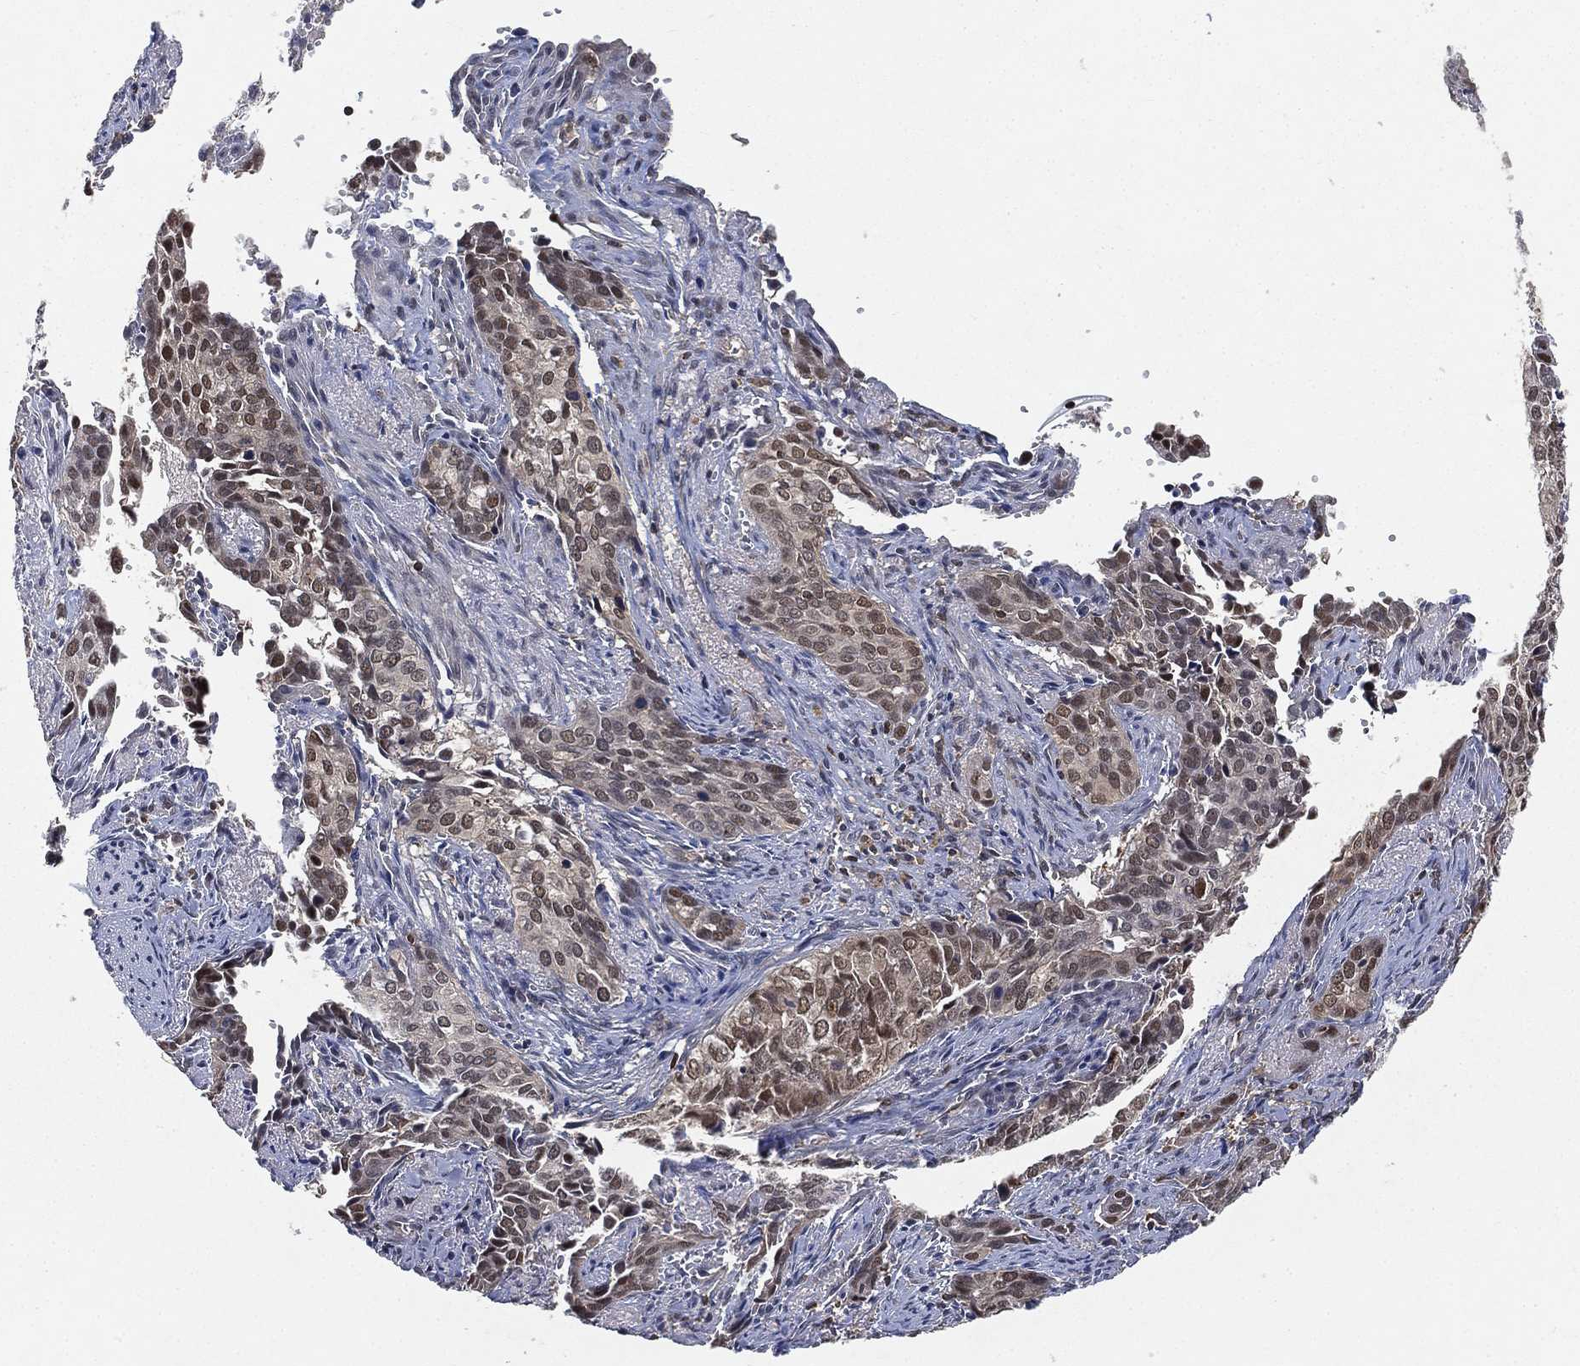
{"staining": {"intensity": "negative", "quantity": "none", "location": "none"}, "tissue": "cervical cancer", "cell_type": "Tumor cells", "image_type": "cancer", "snomed": [{"axis": "morphology", "description": "Squamous cell carcinoma, NOS"}, {"axis": "topography", "description": "Cervix"}], "caption": "Tumor cells are negative for protein expression in human cervical cancer.", "gene": "WDR26", "patient": {"sex": "female", "age": 29}}